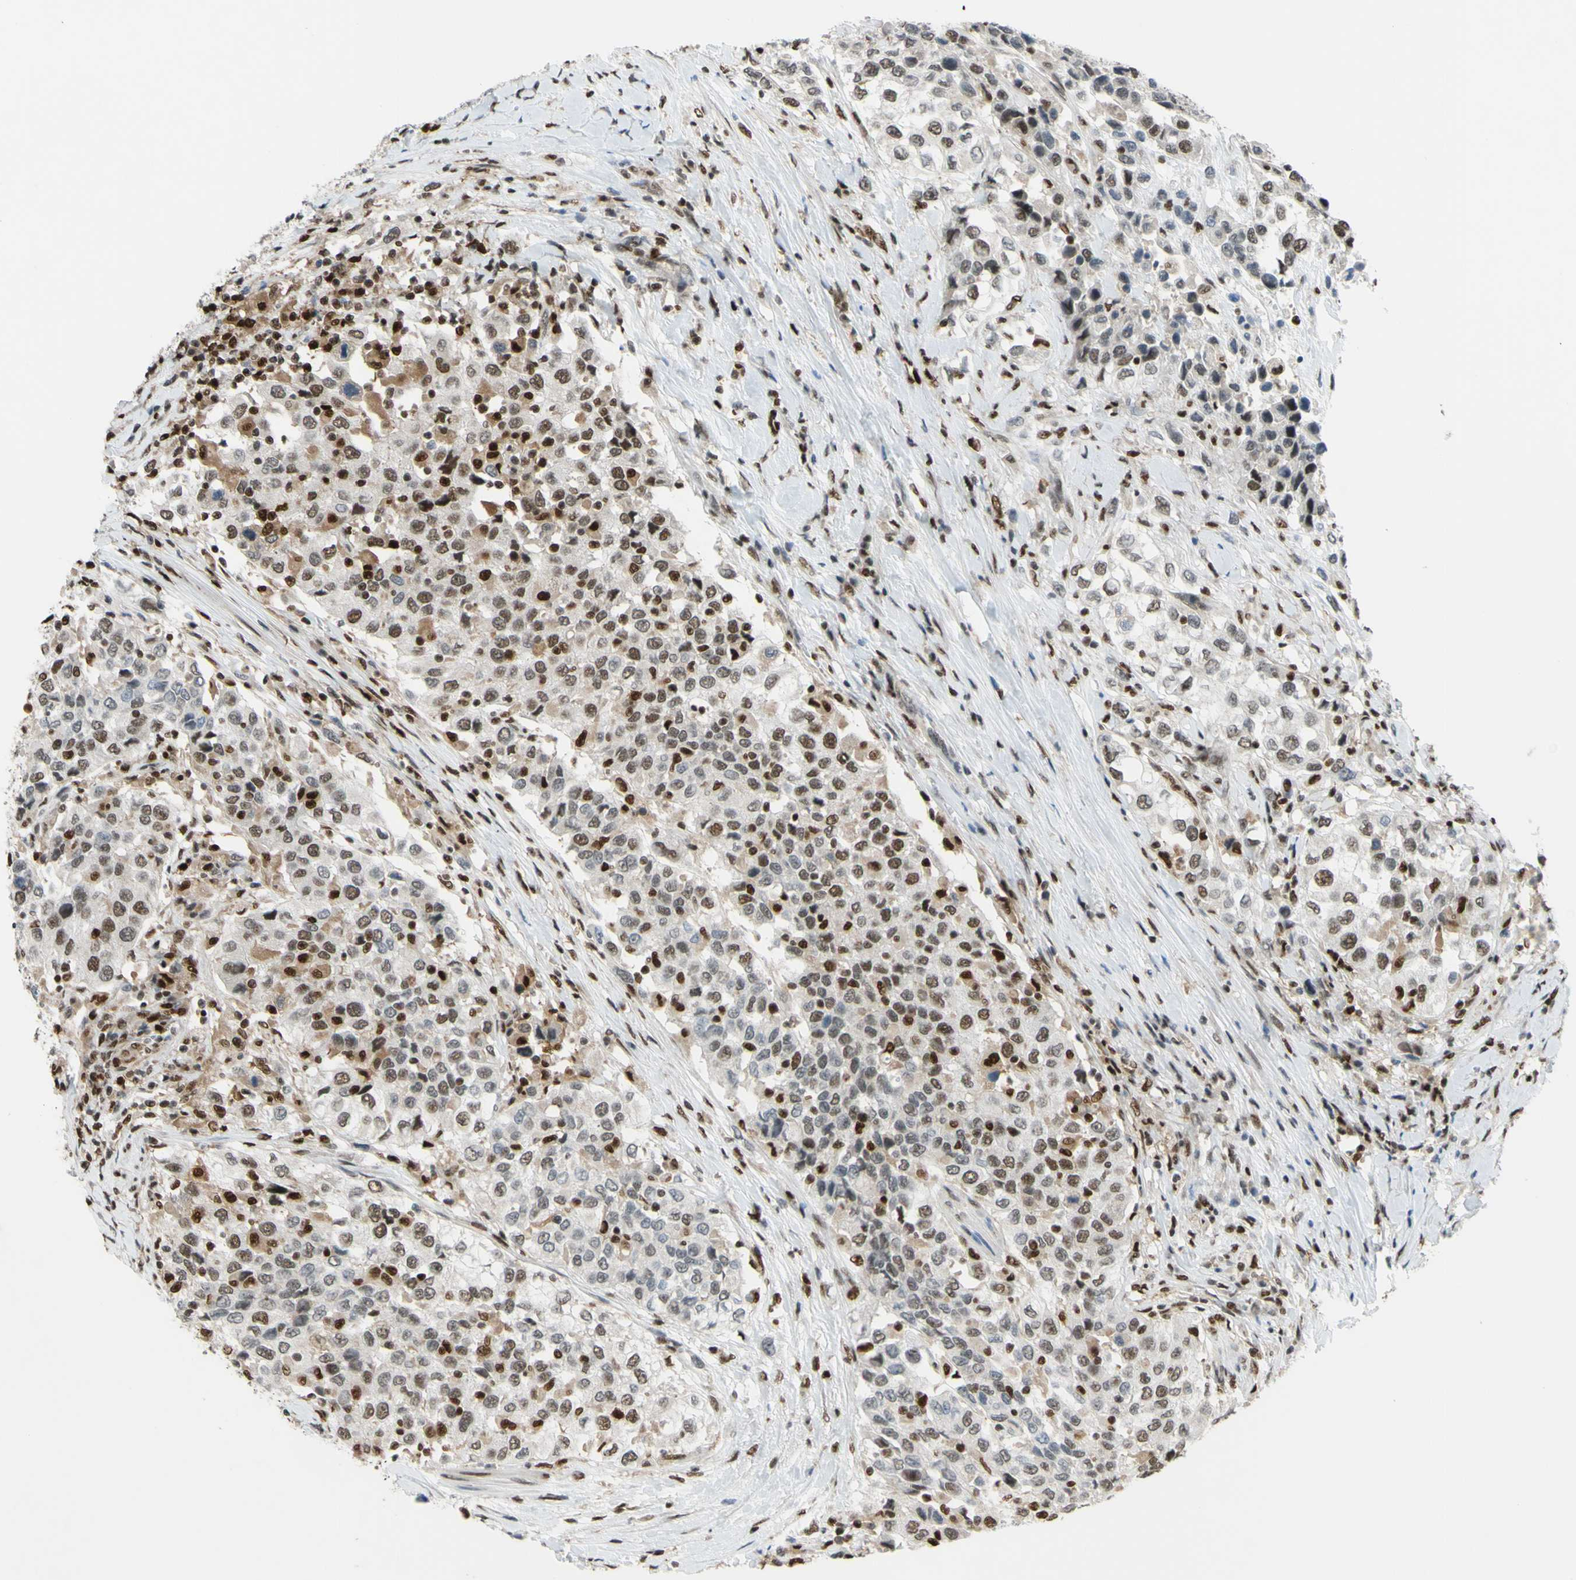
{"staining": {"intensity": "moderate", "quantity": "25%-75%", "location": "nuclear"}, "tissue": "urothelial cancer", "cell_type": "Tumor cells", "image_type": "cancer", "snomed": [{"axis": "morphology", "description": "Urothelial carcinoma, High grade"}, {"axis": "topography", "description": "Urinary bladder"}], "caption": "Protein analysis of urothelial carcinoma (high-grade) tissue demonstrates moderate nuclear staining in approximately 25%-75% of tumor cells. The protein is stained brown, and the nuclei are stained in blue (DAB IHC with brightfield microscopy, high magnification).", "gene": "FKBP5", "patient": {"sex": "female", "age": 80}}